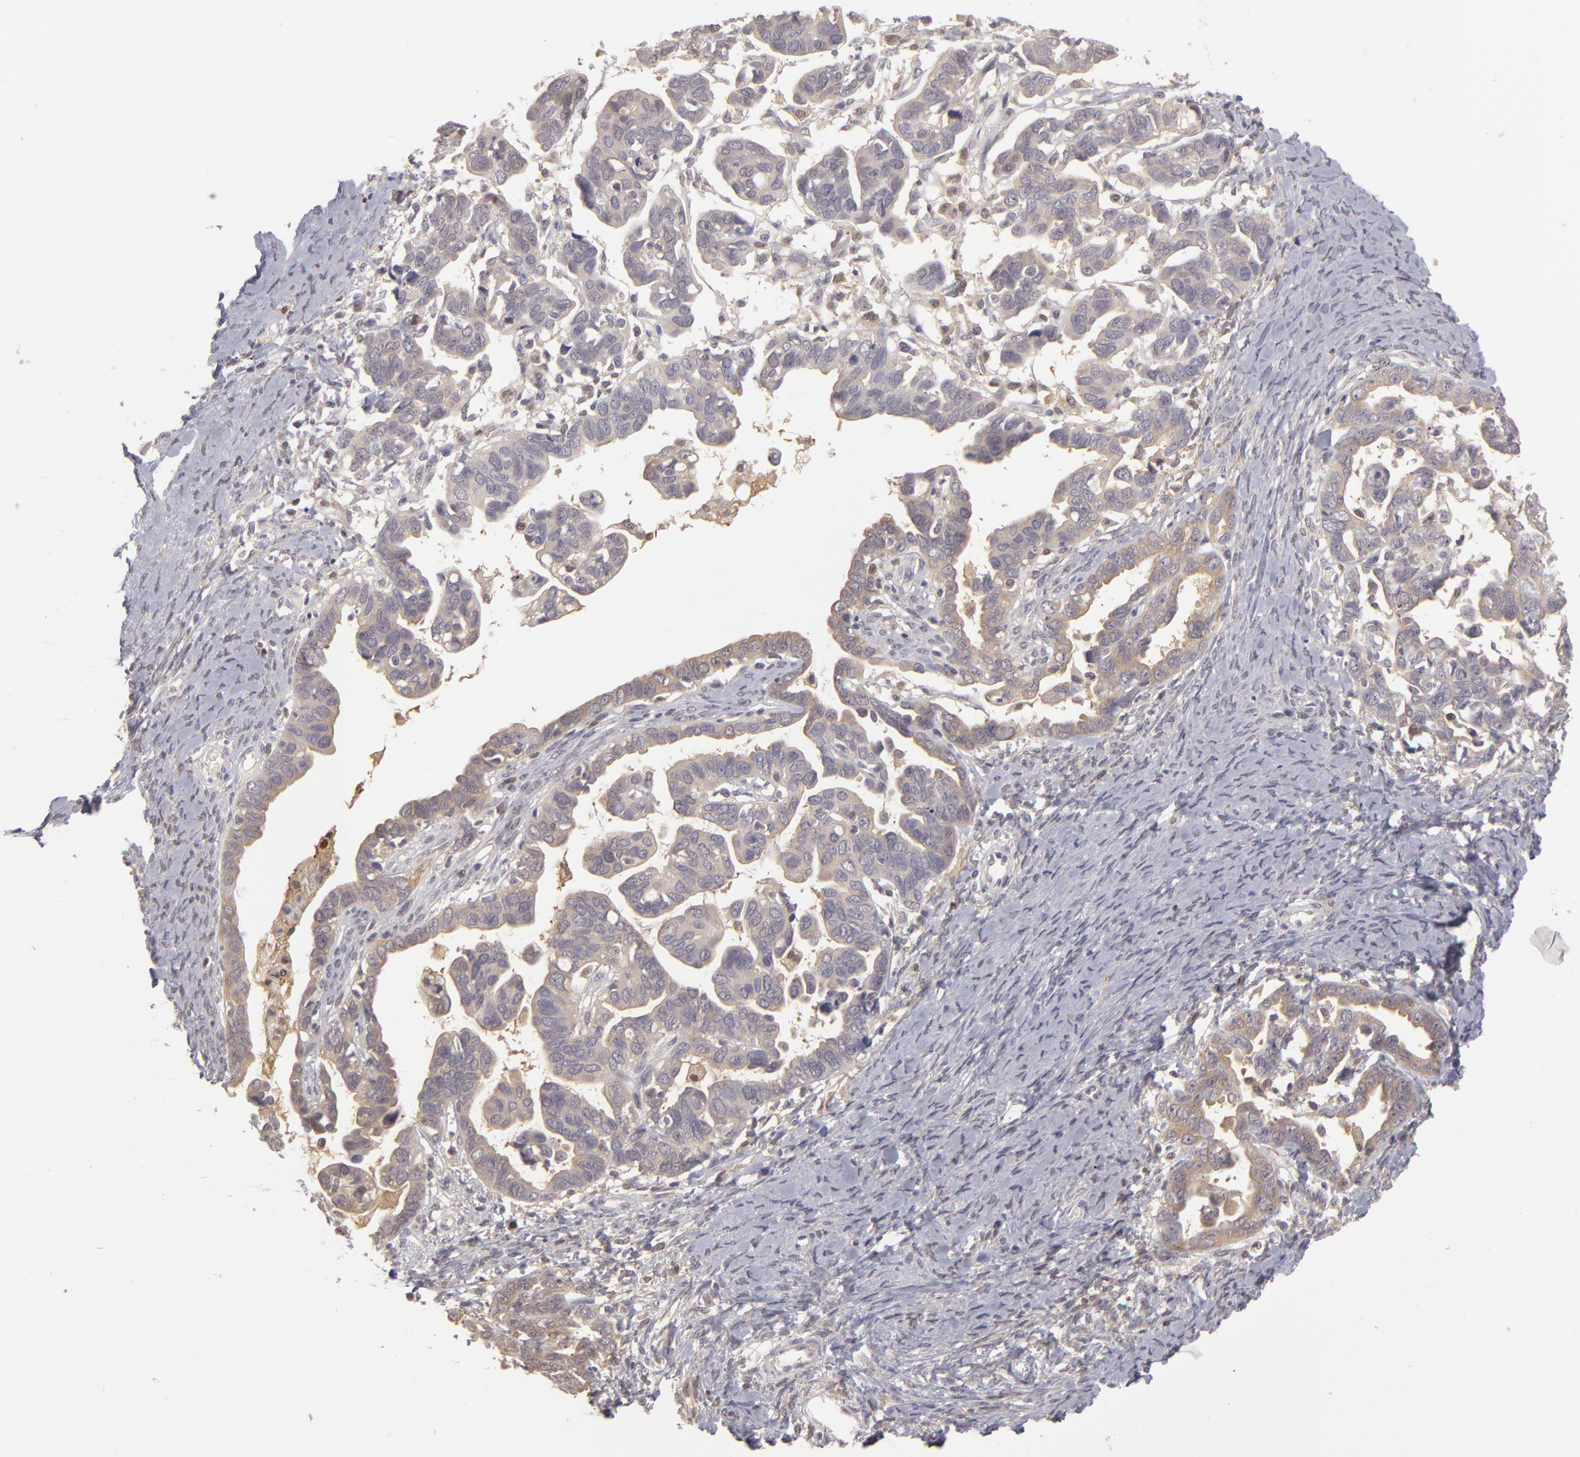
{"staining": {"intensity": "negative", "quantity": "none", "location": "none"}, "tissue": "ovarian cancer", "cell_type": "Tumor cells", "image_type": "cancer", "snomed": [{"axis": "morphology", "description": "Cystadenocarcinoma, serous, NOS"}, {"axis": "topography", "description": "Ovary"}], "caption": "Image shows no significant protein staining in tumor cells of ovarian serous cystadenocarcinoma.", "gene": "GNPDA1", "patient": {"sex": "female", "age": 69}}